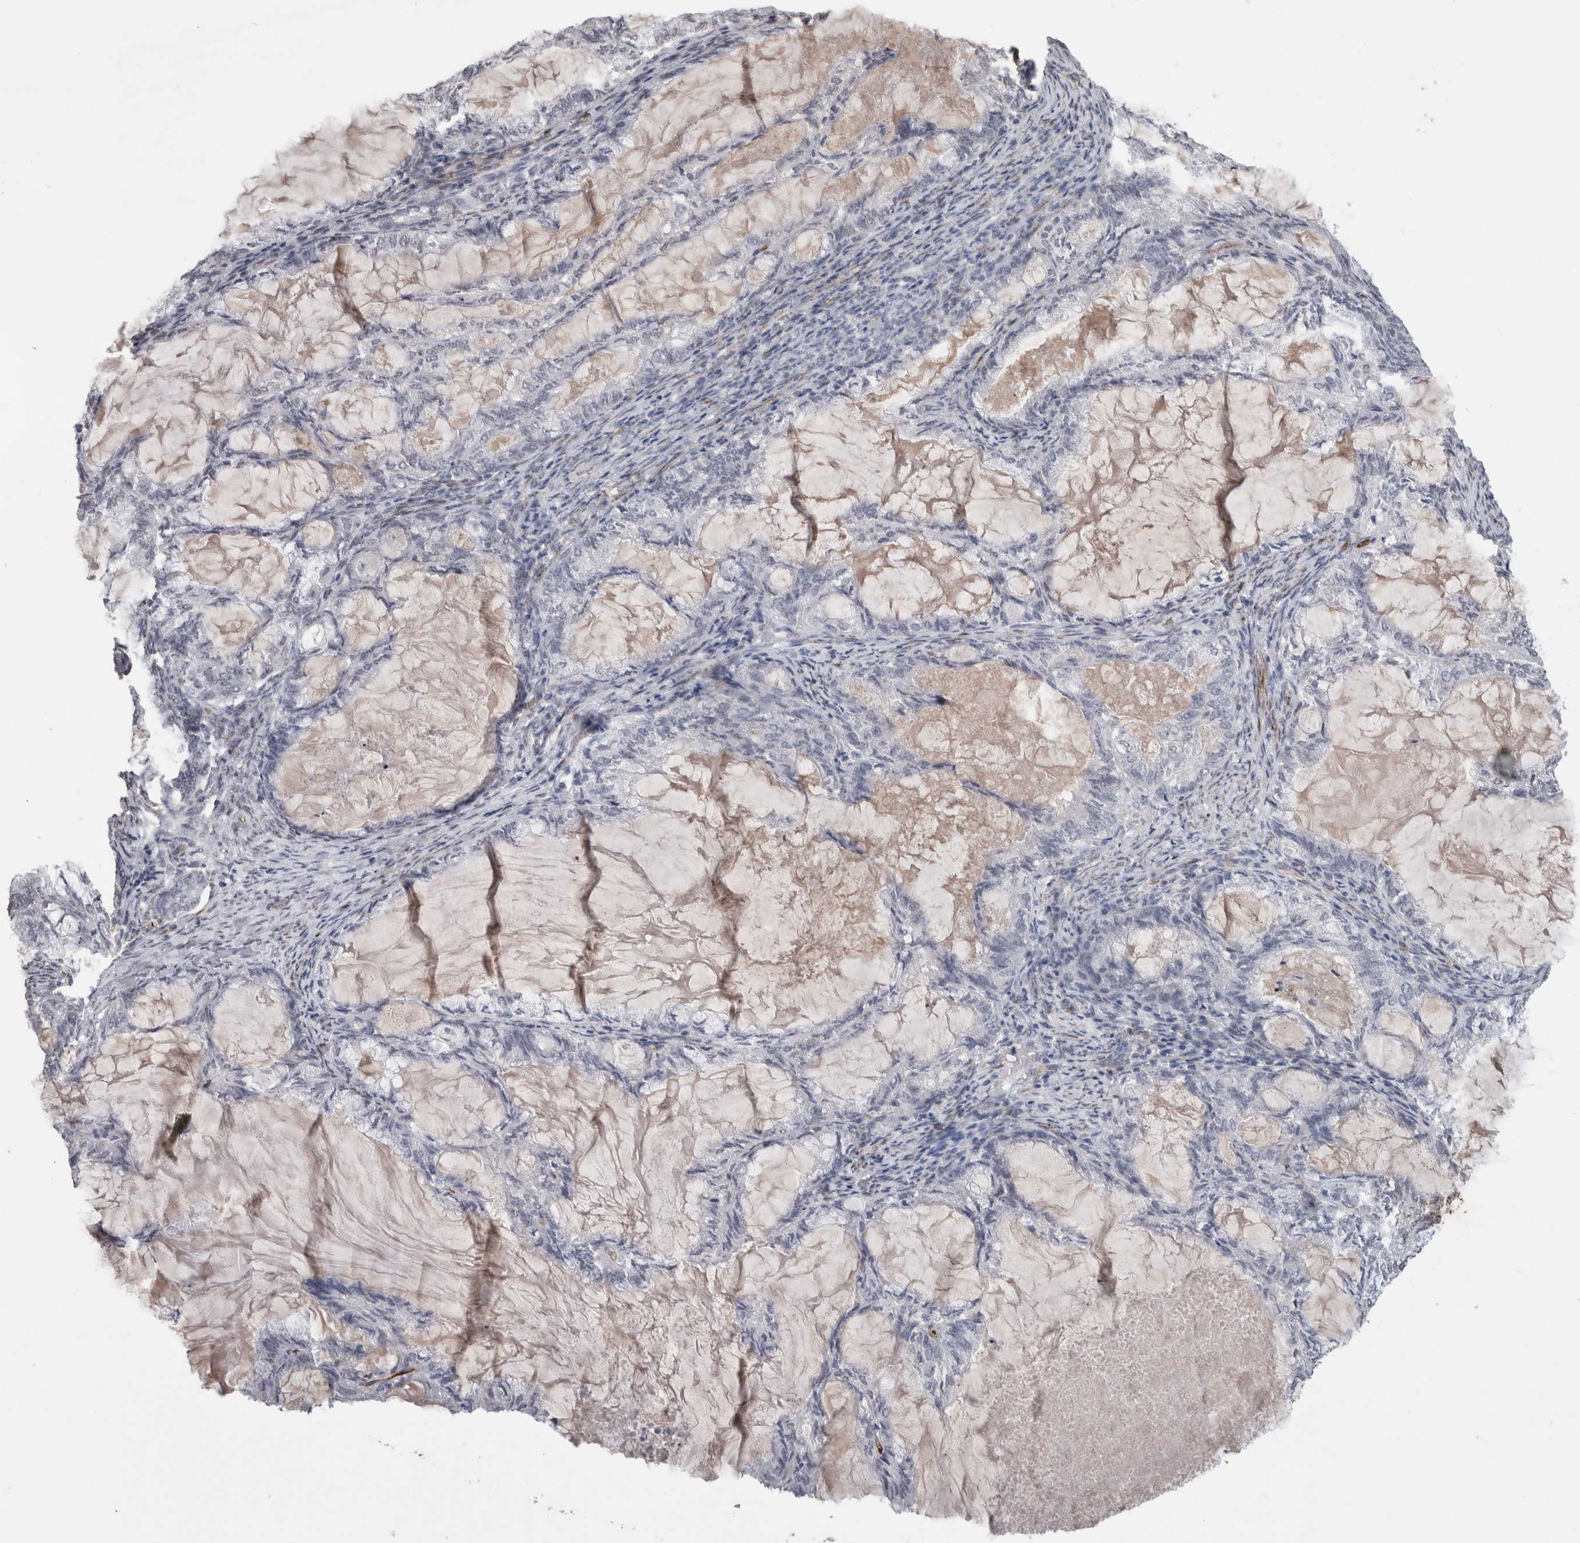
{"staining": {"intensity": "negative", "quantity": "none", "location": "none"}, "tissue": "endometrial cancer", "cell_type": "Tumor cells", "image_type": "cancer", "snomed": [{"axis": "morphology", "description": "Adenocarcinoma, NOS"}, {"axis": "topography", "description": "Endometrium"}], "caption": "Tumor cells show no significant protein staining in endometrial adenocarcinoma.", "gene": "CDH13", "patient": {"sex": "female", "age": 86}}